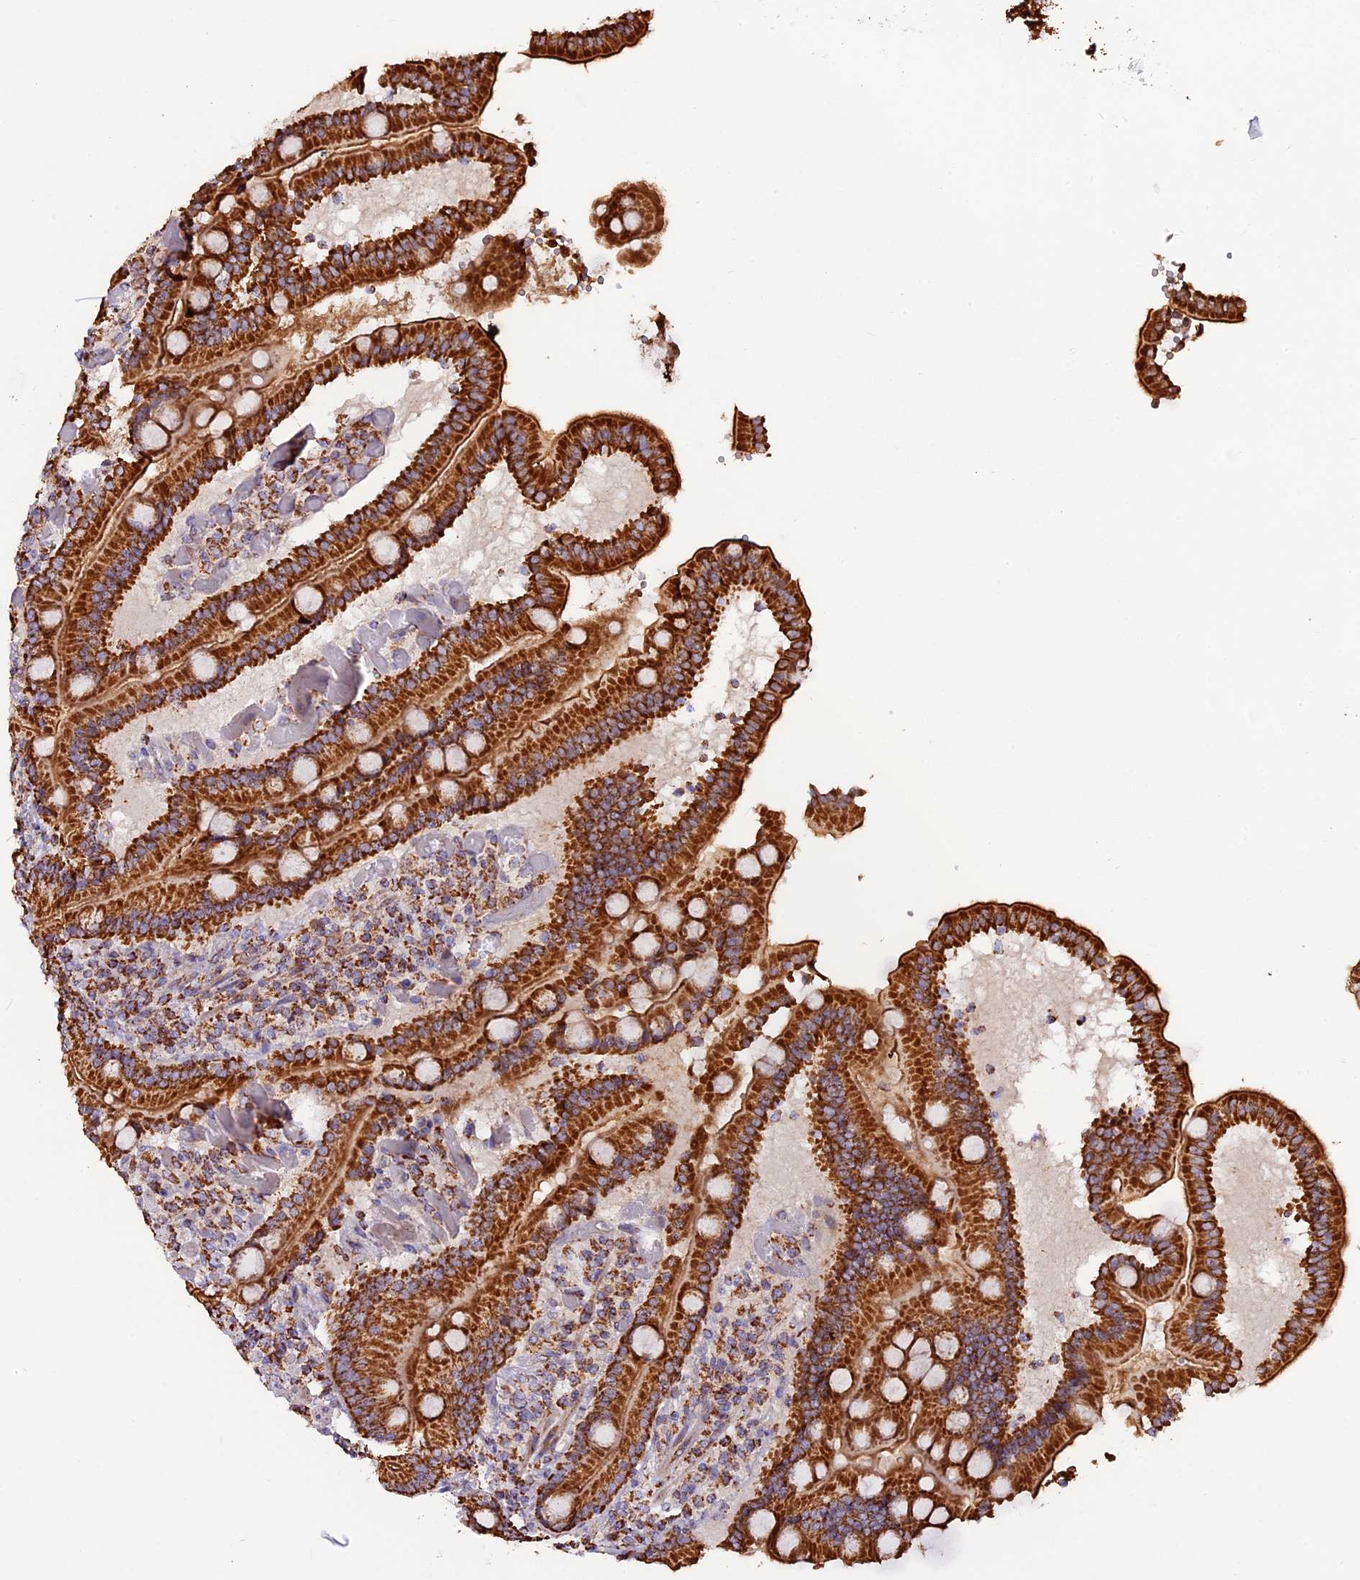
{"staining": {"intensity": "strong", "quantity": ">75%", "location": "cytoplasmic/membranous"}, "tissue": "duodenum", "cell_type": "Glandular cells", "image_type": "normal", "snomed": [{"axis": "morphology", "description": "Normal tissue, NOS"}, {"axis": "topography", "description": "Duodenum"}], "caption": "High-power microscopy captured an immunohistochemistry (IHC) histopathology image of normal duodenum, revealing strong cytoplasmic/membranous positivity in approximately >75% of glandular cells.", "gene": "NDUFA8", "patient": {"sex": "female", "age": 62}}